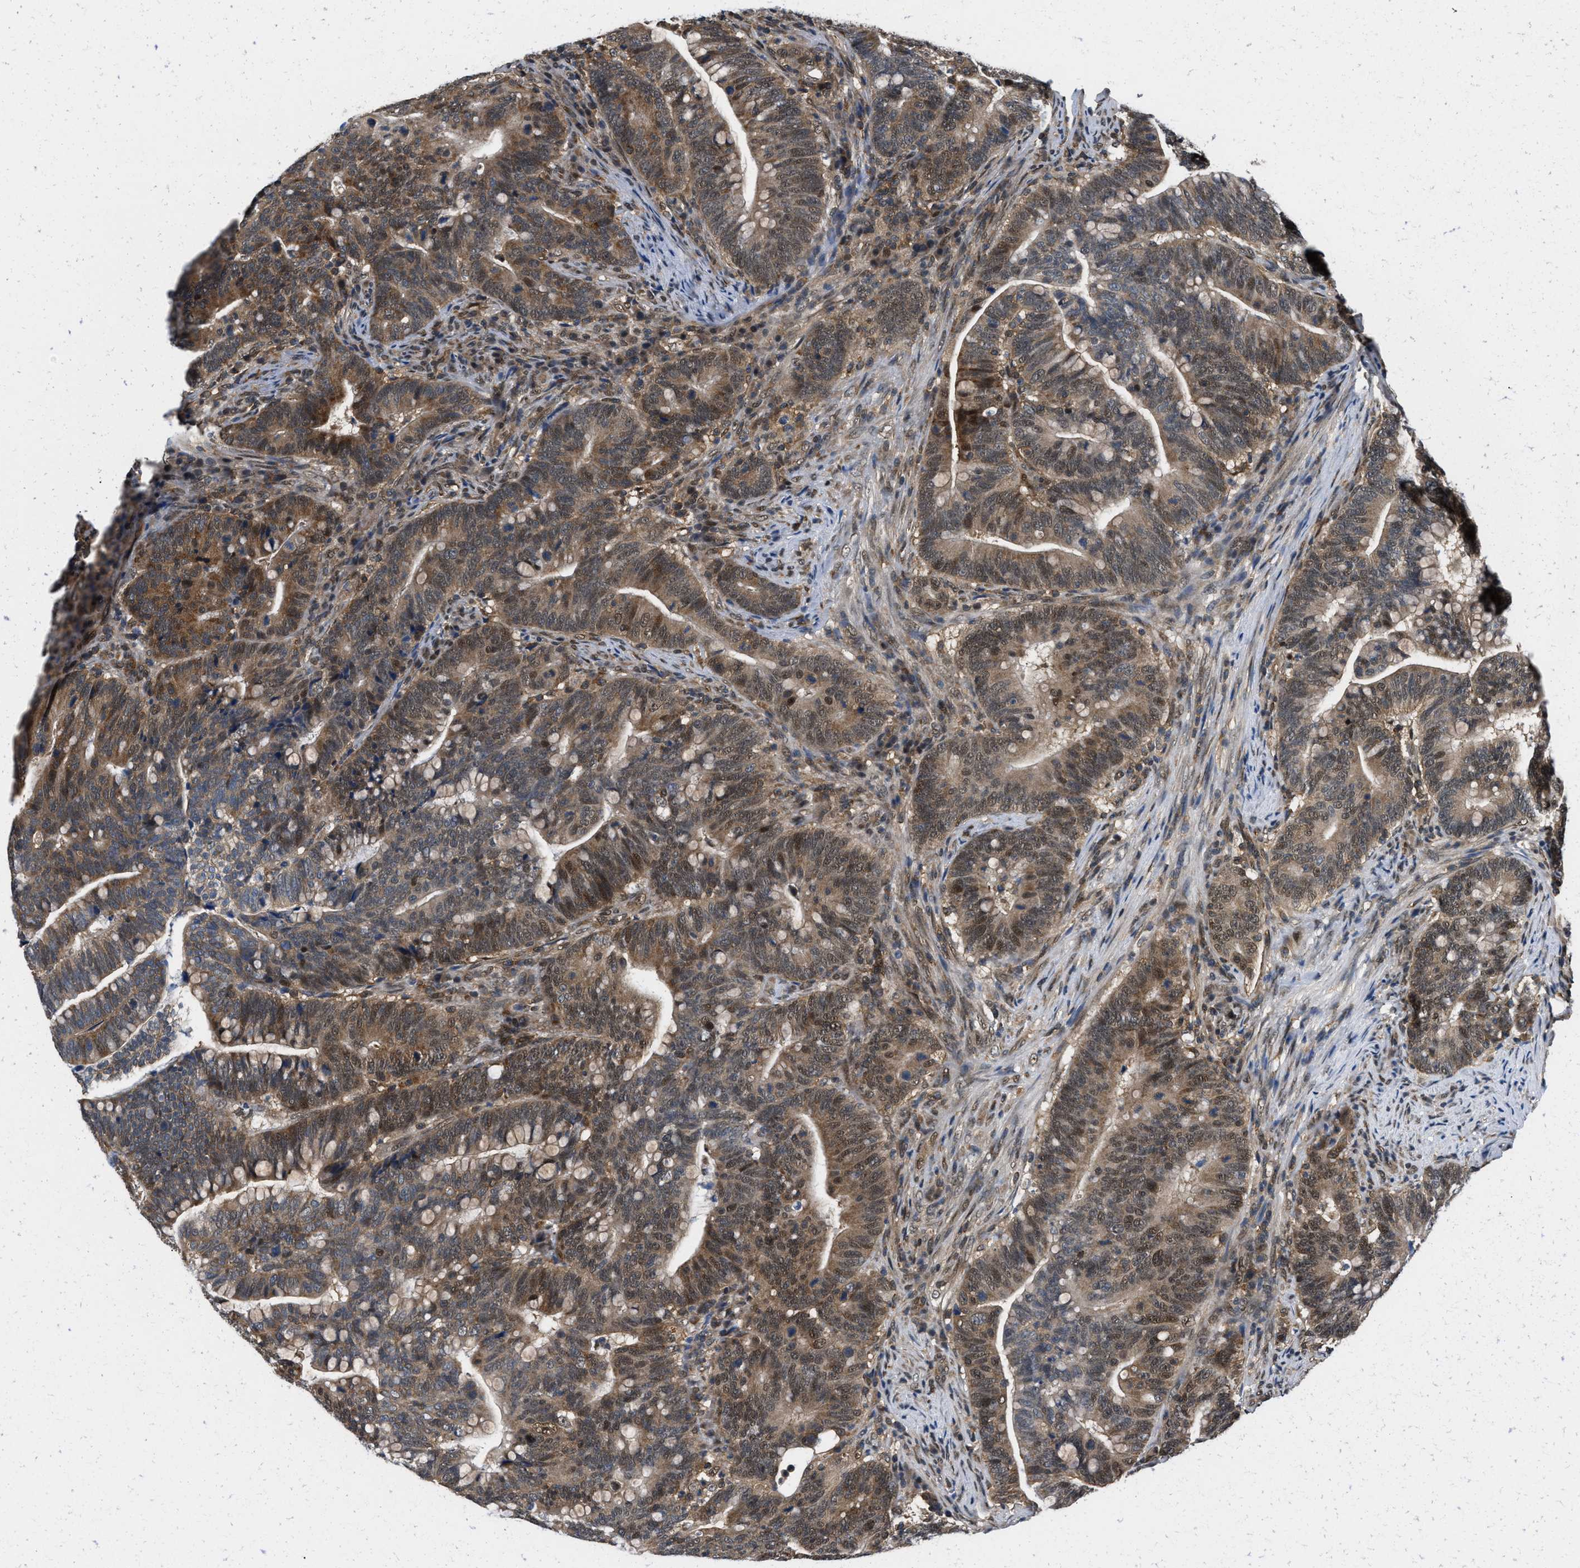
{"staining": {"intensity": "moderate", "quantity": "25%-75%", "location": "cytoplasmic/membranous,nuclear"}, "tissue": "colorectal cancer", "cell_type": "Tumor cells", "image_type": "cancer", "snomed": [{"axis": "morphology", "description": "Normal tissue, NOS"}, {"axis": "morphology", "description": "Adenocarcinoma, NOS"}, {"axis": "topography", "description": "Colon"}], "caption": "Immunohistochemistry staining of colorectal adenocarcinoma, which exhibits medium levels of moderate cytoplasmic/membranous and nuclear expression in approximately 25%-75% of tumor cells indicating moderate cytoplasmic/membranous and nuclear protein expression. The staining was performed using DAB (3,3'-diaminobenzidine) (brown) for protein detection and nuclei were counterstained in hematoxylin (blue).", "gene": "ATF7IP", "patient": {"sex": "female", "age": 66}}